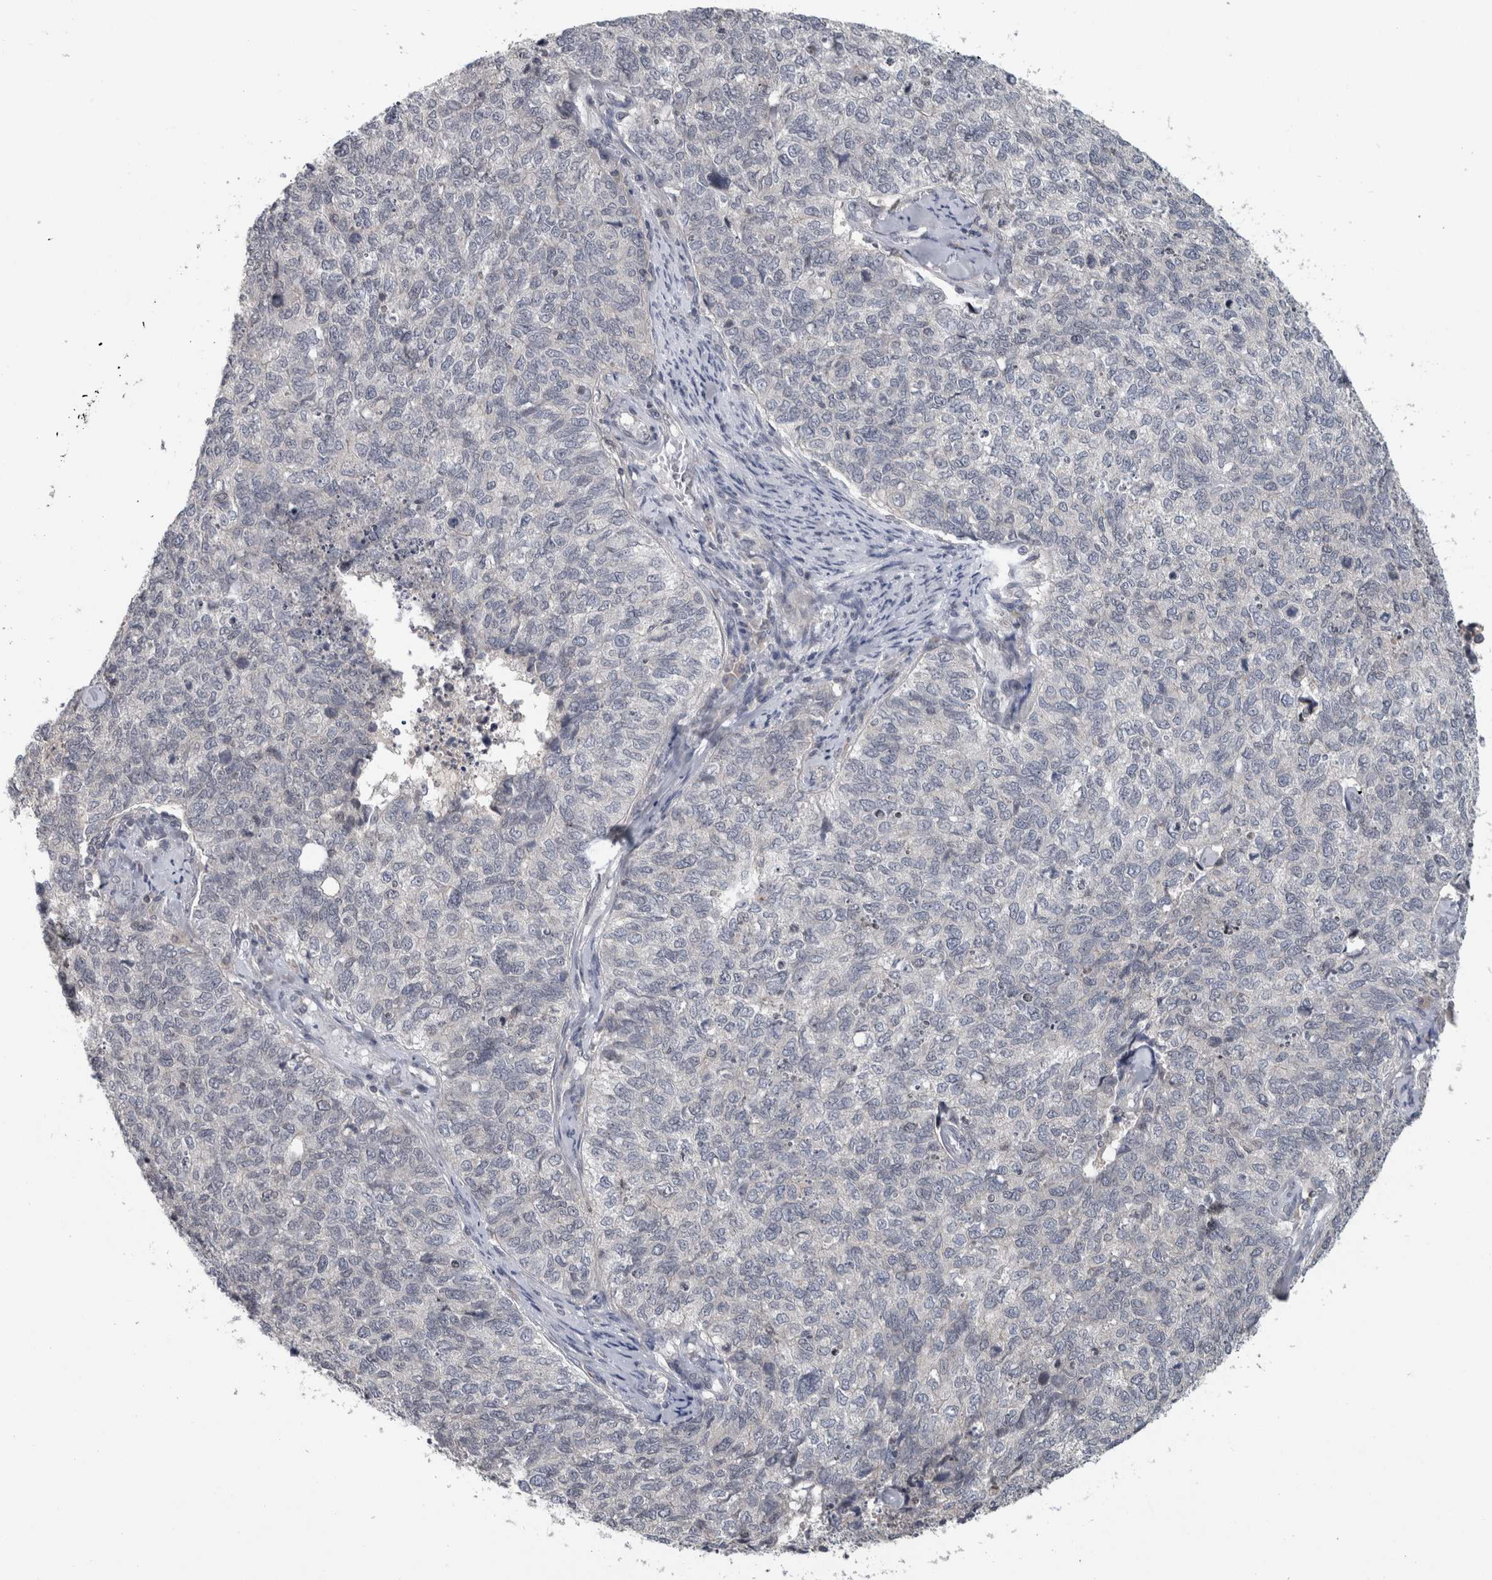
{"staining": {"intensity": "negative", "quantity": "none", "location": "none"}, "tissue": "cervical cancer", "cell_type": "Tumor cells", "image_type": "cancer", "snomed": [{"axis": "morphology", "description": "Squamous cell carcinoma, NOS"}, {"axis": "topography", "description": "Cervix"}], "caption": "A high-resolution histopathology image shows immunohistochemistry (IHC) staining of cervical cancer, which demonstrates no significant staining in tumor cells. The staining is performed using DAB (3,3'-diaminobenzidine) brown chromogen with nuclei counter-stained in using hematoxylin.", "gene": "RBM28", "patient": {"sex": "female", "age": 63}}